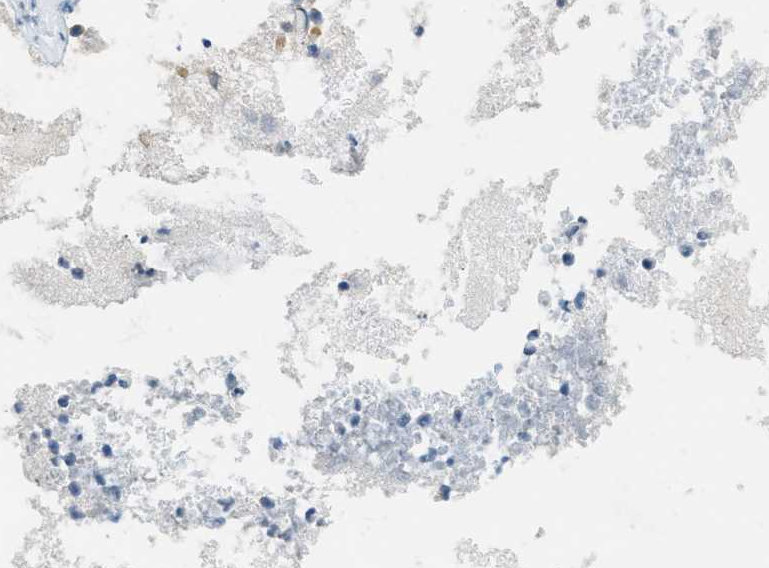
{"staining": {"intensity": "weak", "quantity": "<25%", "location": "cytoplasmic/membranous,nuclear"}, "tissue": "nasopharynx", "cell_type": "Respiratory epithelial cells", "image_type": "normal", "snomed": [{"axis": "morphology", "description": "Normal tissue, NOS"}, {"axis": "topography", "description": "Nasopharynx"}], "caption": "High magnification brightfield microscopy of benign nasopharynx stained with DAB (3,3'-diaminobenzidine) (brown) and counterstained with hematoxylin (blue): respiratory epithelial cells show no significant expression.", "gene": "TXNDC2", "patient": {"sex": "male", "age": 21}}